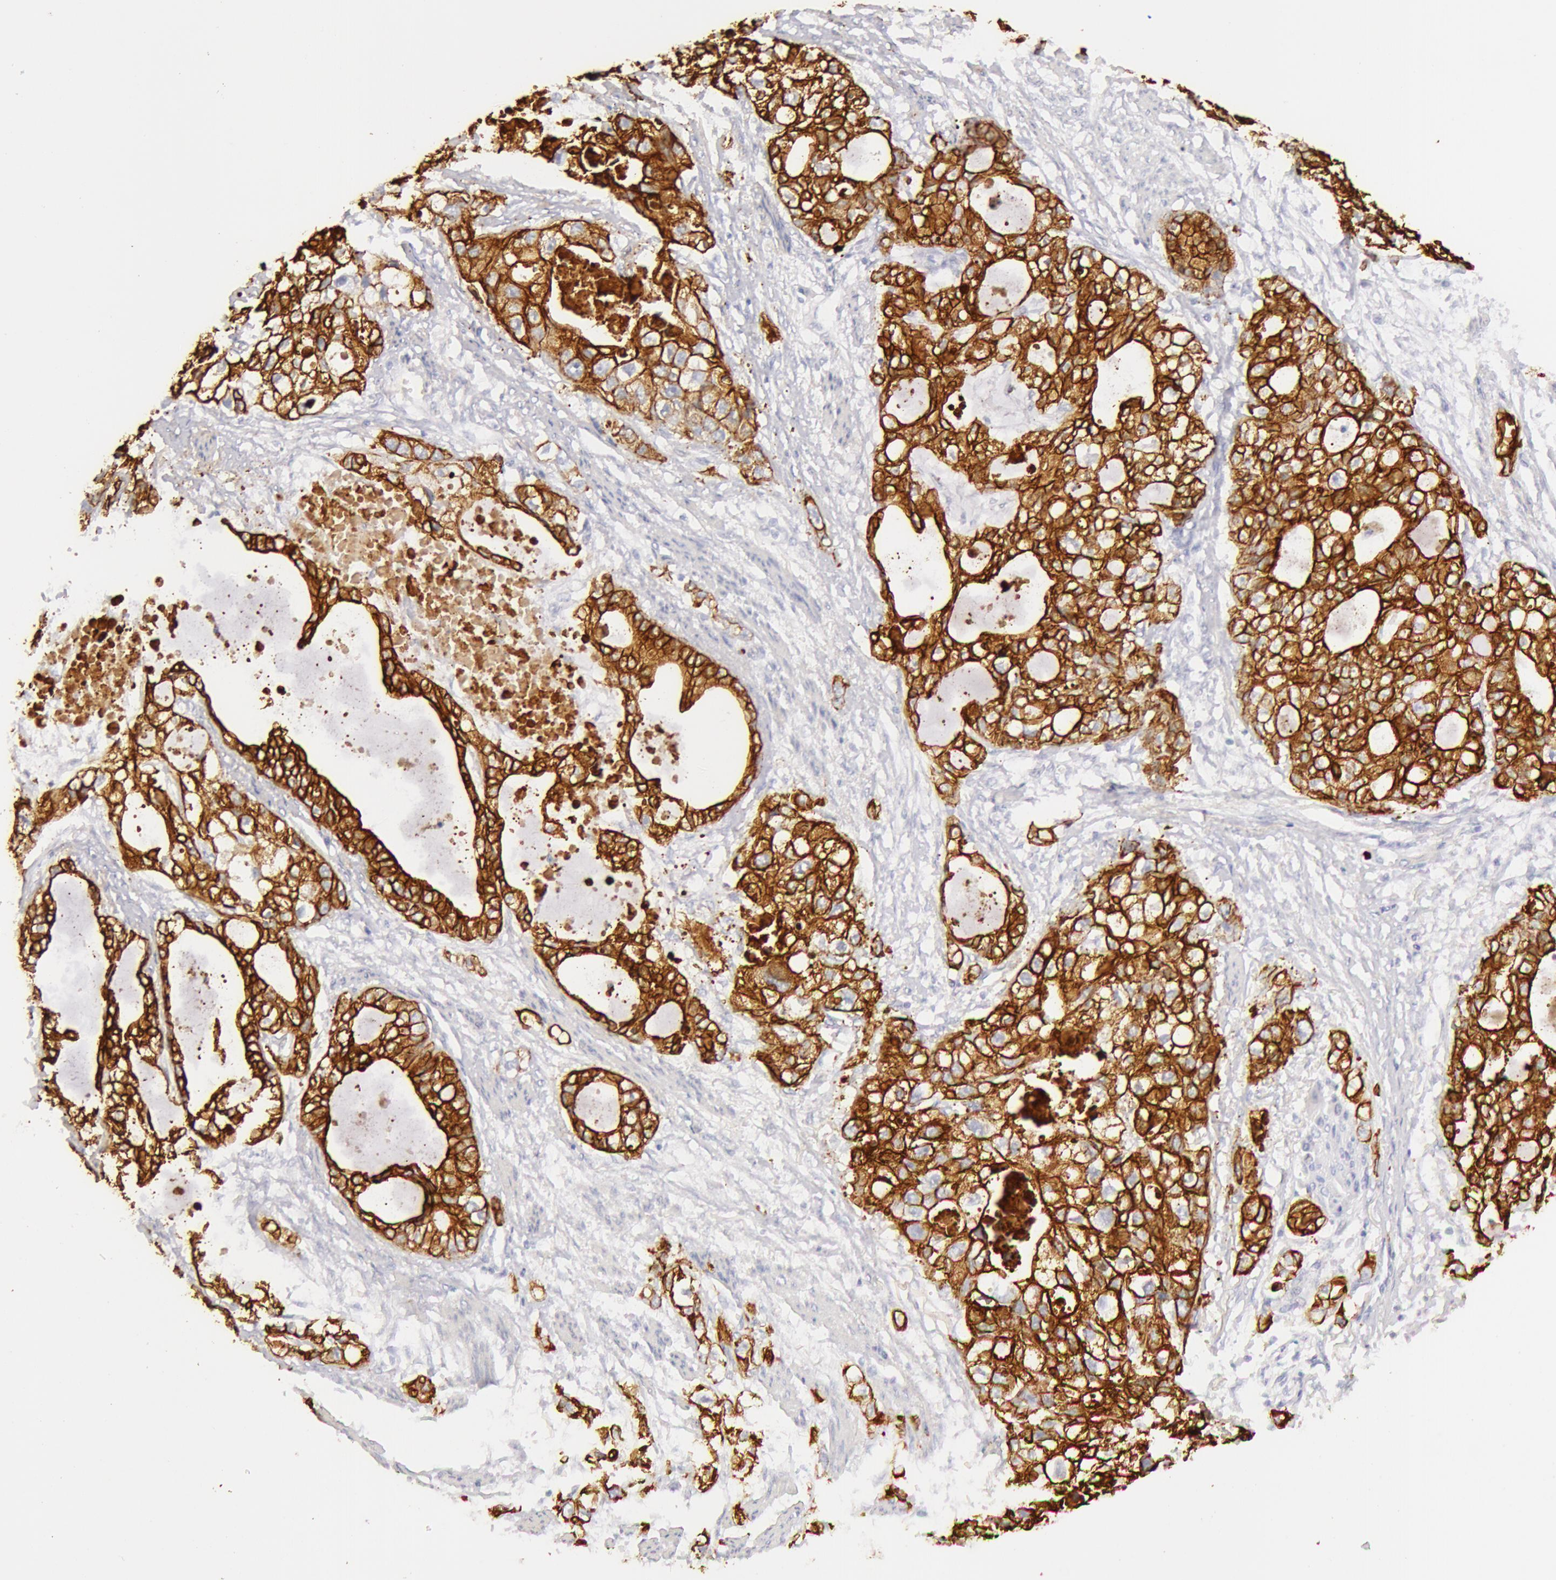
{"staining": {"intensity": "moderate", "quantity": ">75%", "location": "cytoplasmic/membranous"}, "tissue": "stomach cancer", "cell_type": "Tumor cells", "image_type": "cancer", "snomed": [{"axis": "morphology", "description": "Adenocarcinoma, NOS"}, {"axis": "topography", "description": "Stomach, upper"}], "caption": "This micrograph exhibits stomach cancer (adenocarcinoma) stained with immunohistochemistry (IHC) to label a protein in brown. The cytoplasmic/membranous of tumor cells show moderate positivity for the protein. Nuclei are counter-stained blue.", "gene": "KRT8", "patient": {"sex": "female", "age": 52}}